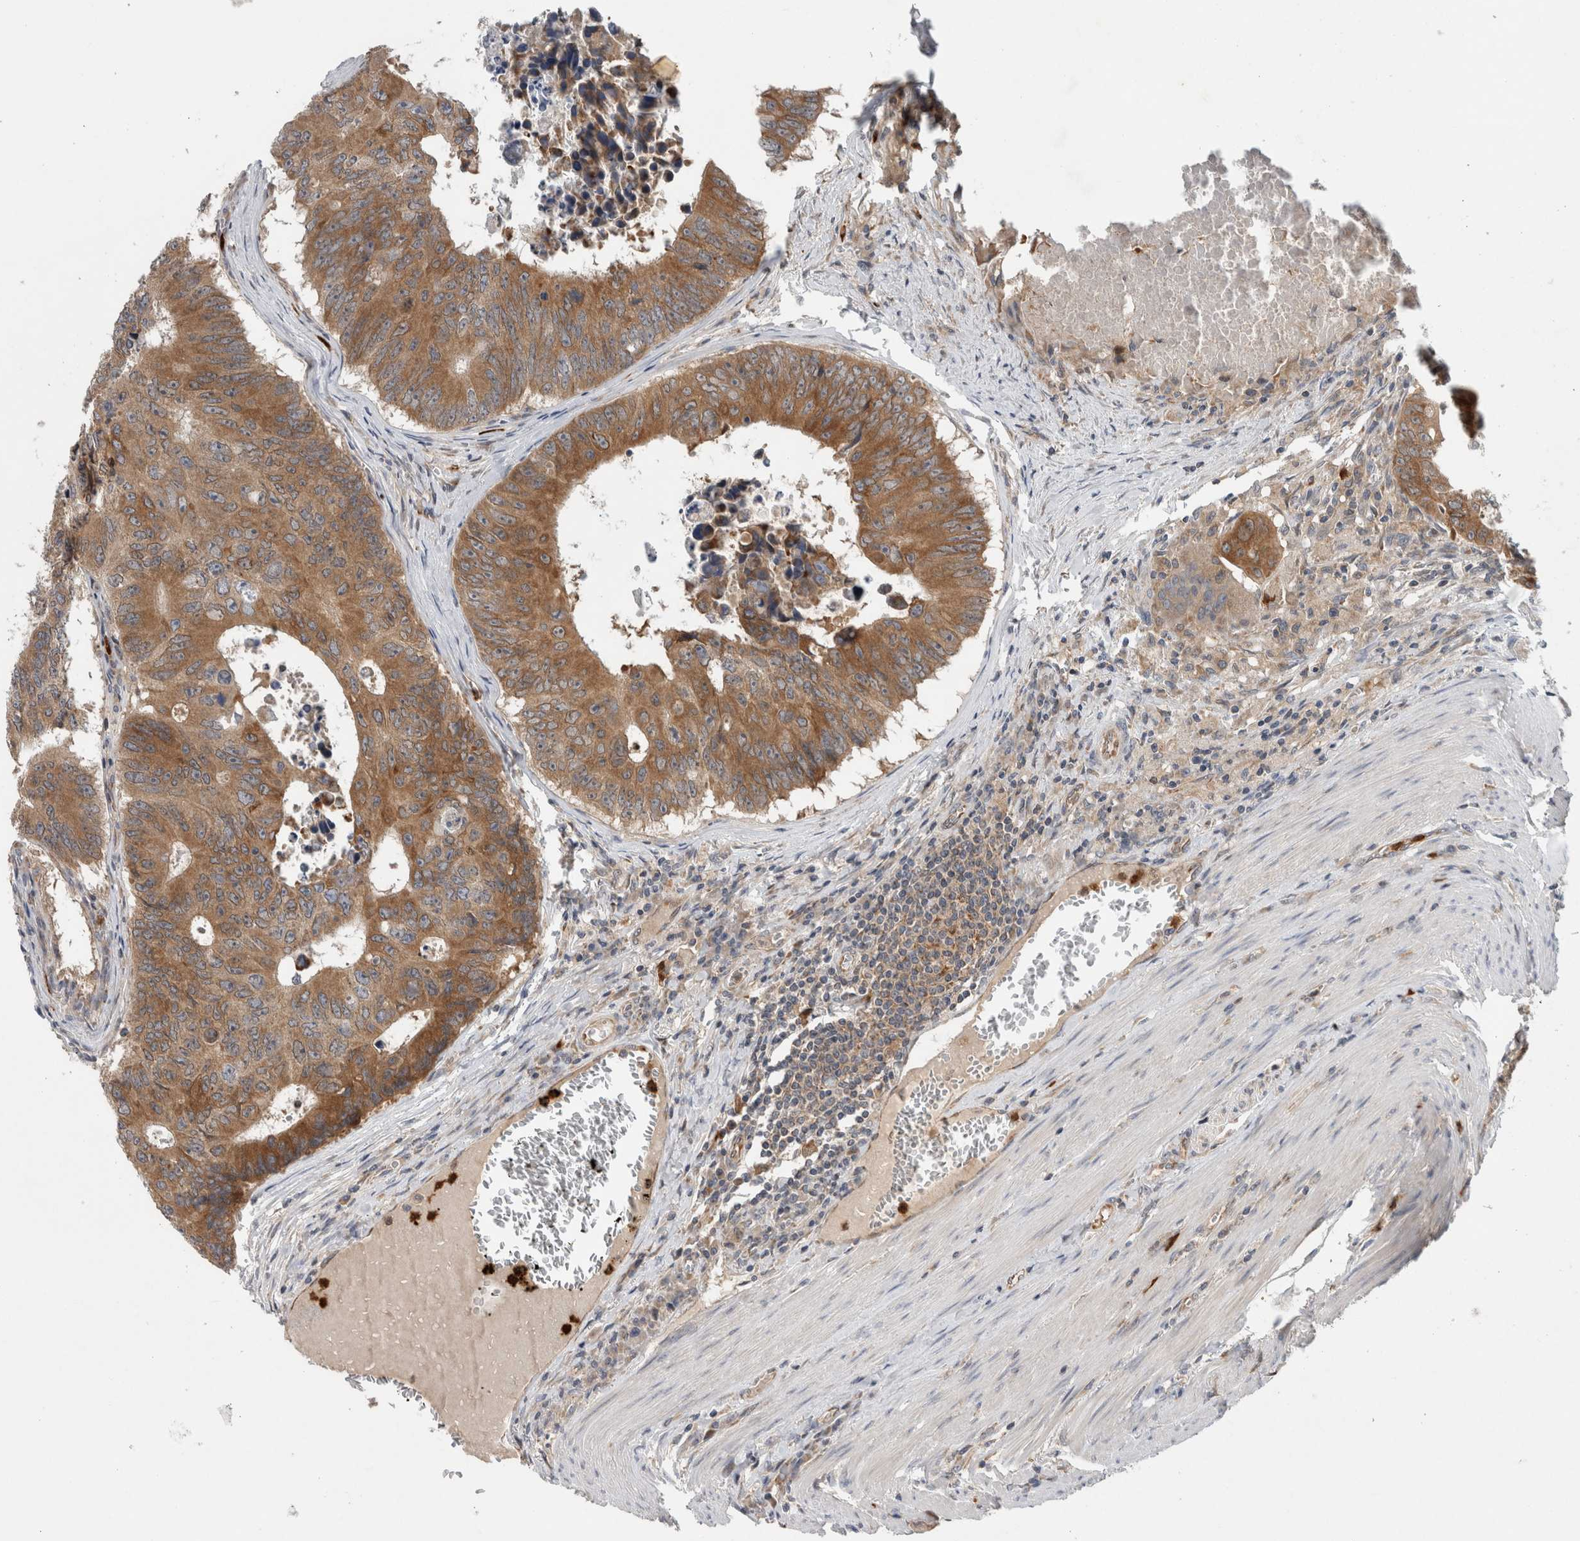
{"staining": {"intensity": "strong", "quantity": ">75%", "location": "cytoplasmic/membranous"}, "tissue": "colorectal cancer", "cell_type": "Tumor cells", "image_type": "cancer", "snomed": [{"axis": "morphology", "description": "Adenocarcinoma, NOS"}, {"axis": "topography", "description": "Colon"}], "caption": "Strong cytoplasmic/membranous protein staining is identified in approximately >75% of tumor cells in colorectal adenocarcinoma.", "gene": "PDCD2", "patient": {"sex": "male", "age": 87}}